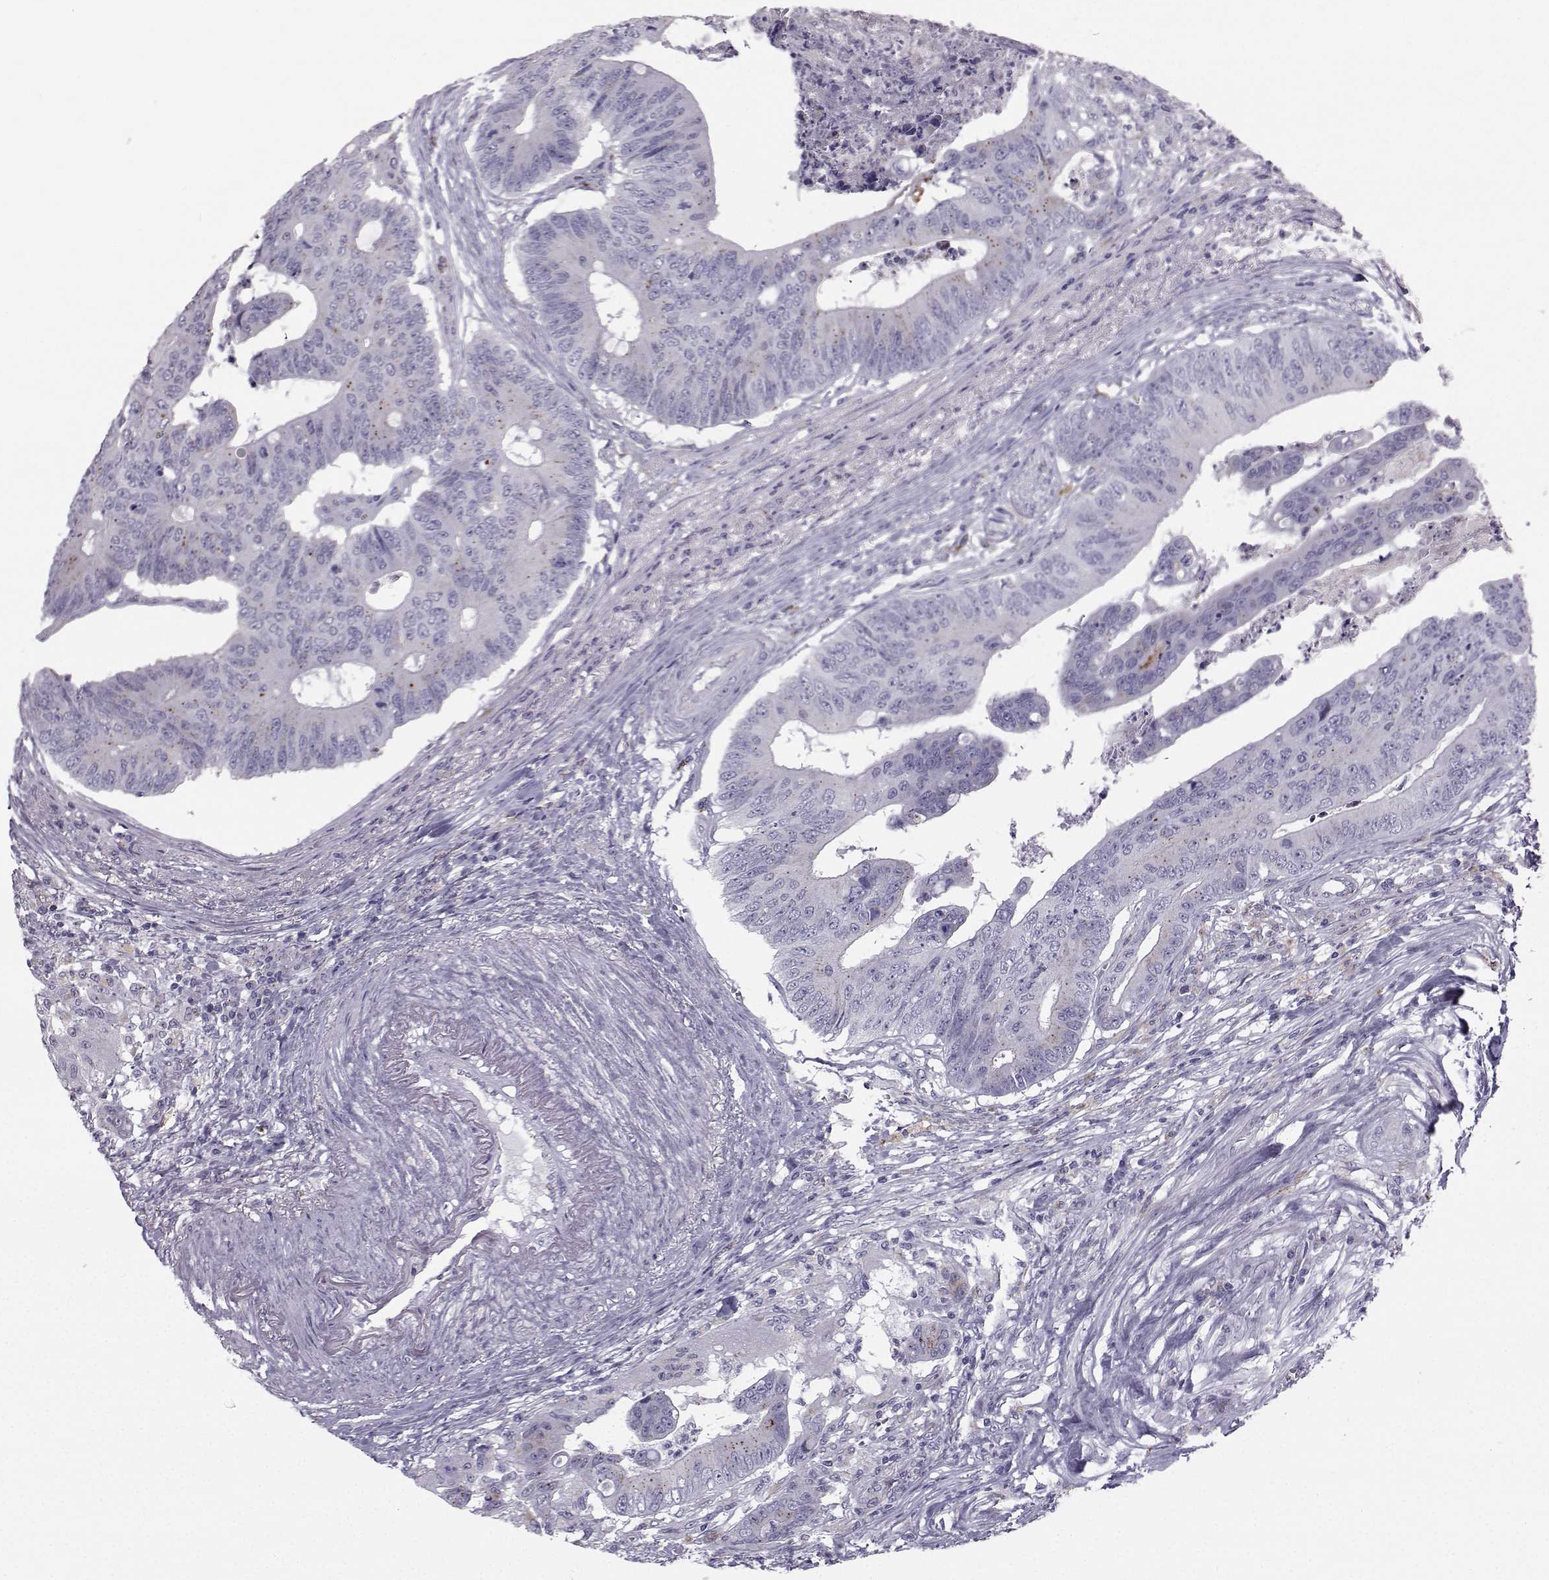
{"staining": {"intensity": "negative", "quantity": "none", "location": "none"}, "tissue": "colorectal cancer", "cell_type": "Tumor cells", "image_type": "cancer", "snomed": [{"axis": "morphology", "description": "Adenocarcinoma, NOS"}, {"axis": "topography", "description": "Colon"}], "caption": "Immunohistochemistry of colorectal adenocarcinoma displays no staining in tumor cells.", "gene": "CALCR", "patient": {"sex": "male", "age": 84}}